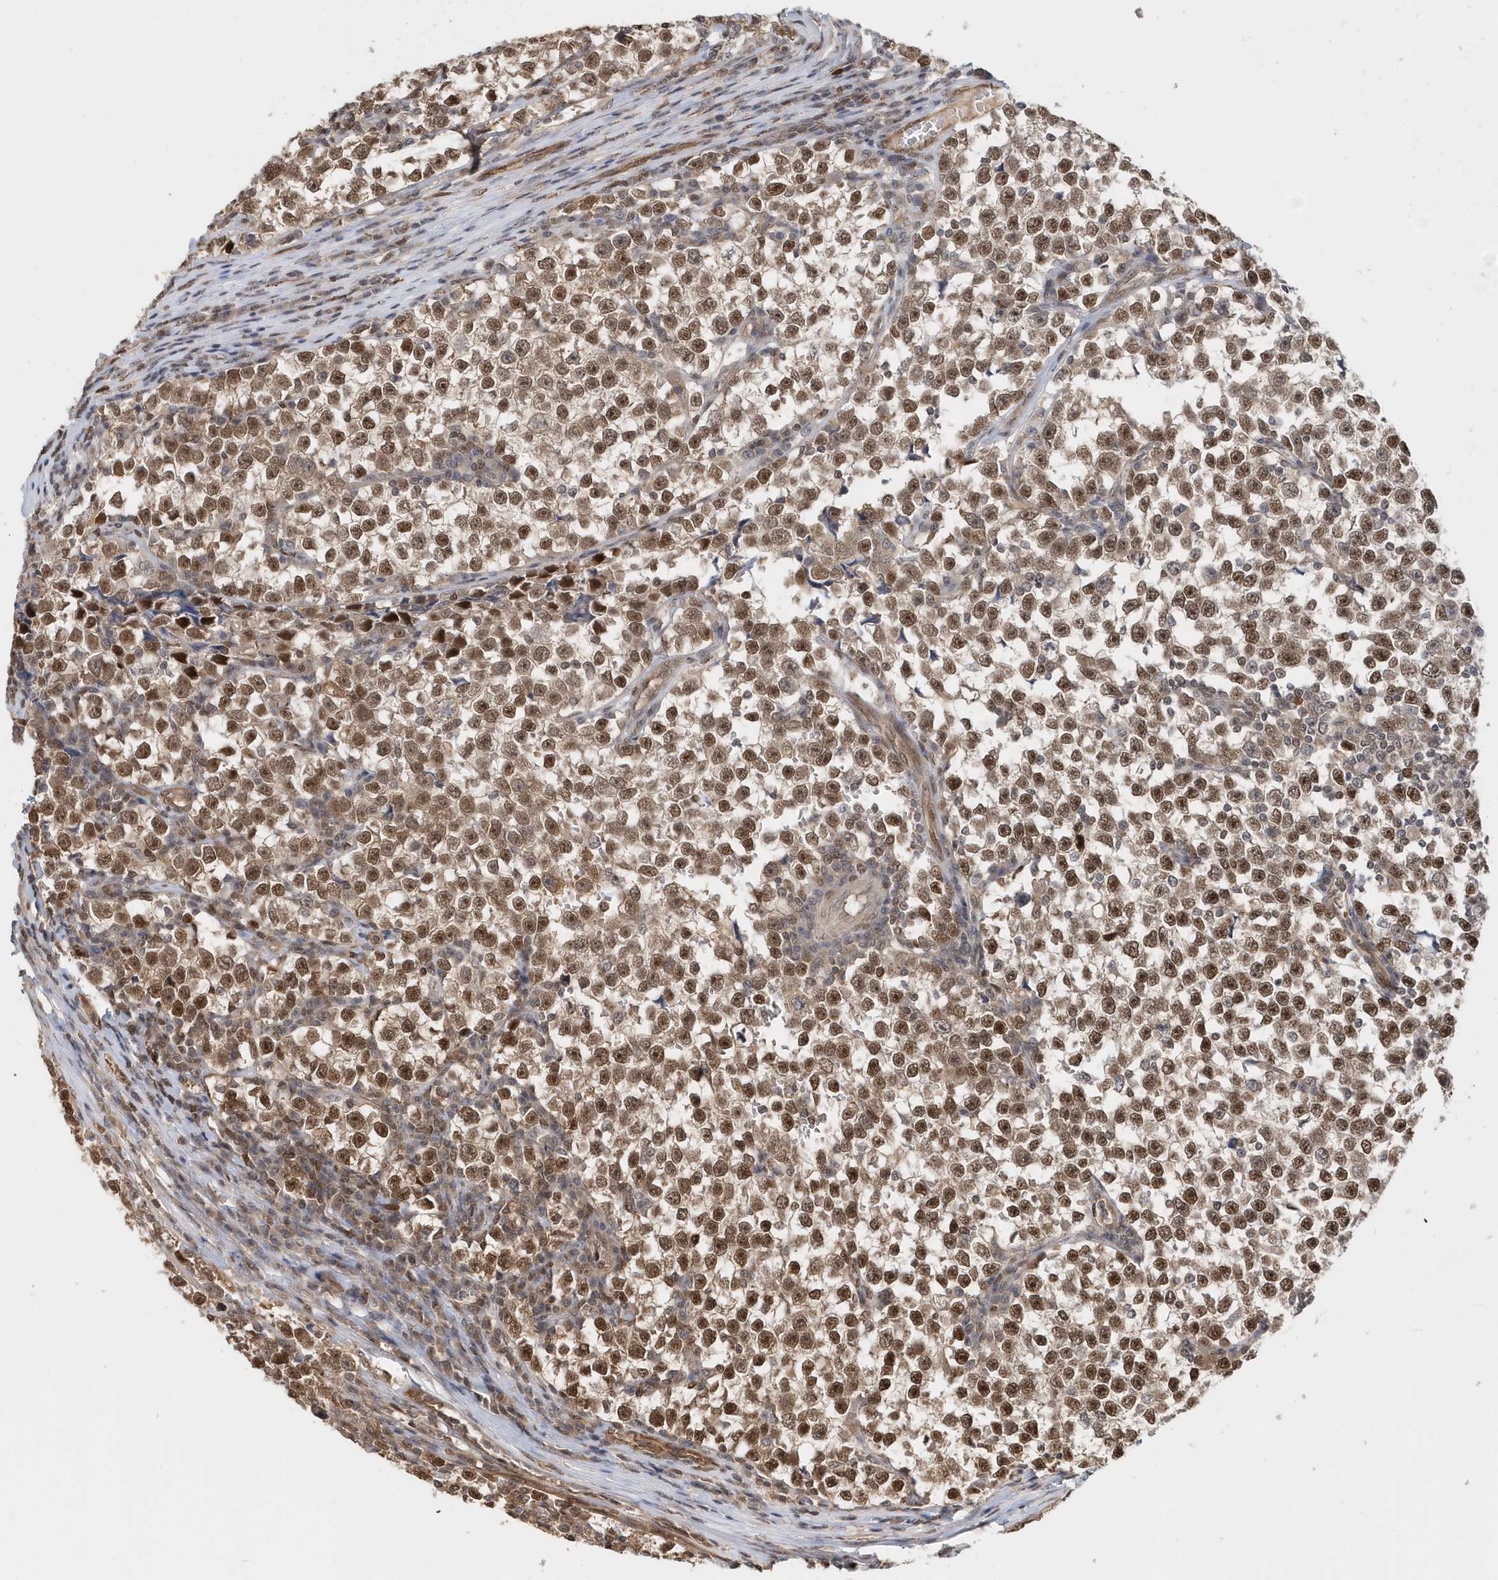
{"staining": {"intensity": "strong", "quantity": ">75%", "location": "nuclear"}, "tissue": "testis cancer", "cell_type": "Tumor cells", "image_type": "cancer", "snomed": [{"axis": "morphology", "description": "Normal tissue, NOS"}, {"axis": "morphology", "description": "Seminoma, NOS"}, {"axis": "topography", "description": "Testis"}], "caption": "The photomicrograph reveals immunohistochemical staining of seminoma (testis). There is strong nuclear expression is appreciated in approximately >75% of tumor cells. Immunohistochemistry stains the protein in brown and the nuclei are stained blue.", "gene": "SUMO2", "patient": {"sex": "male", "age": 43}}